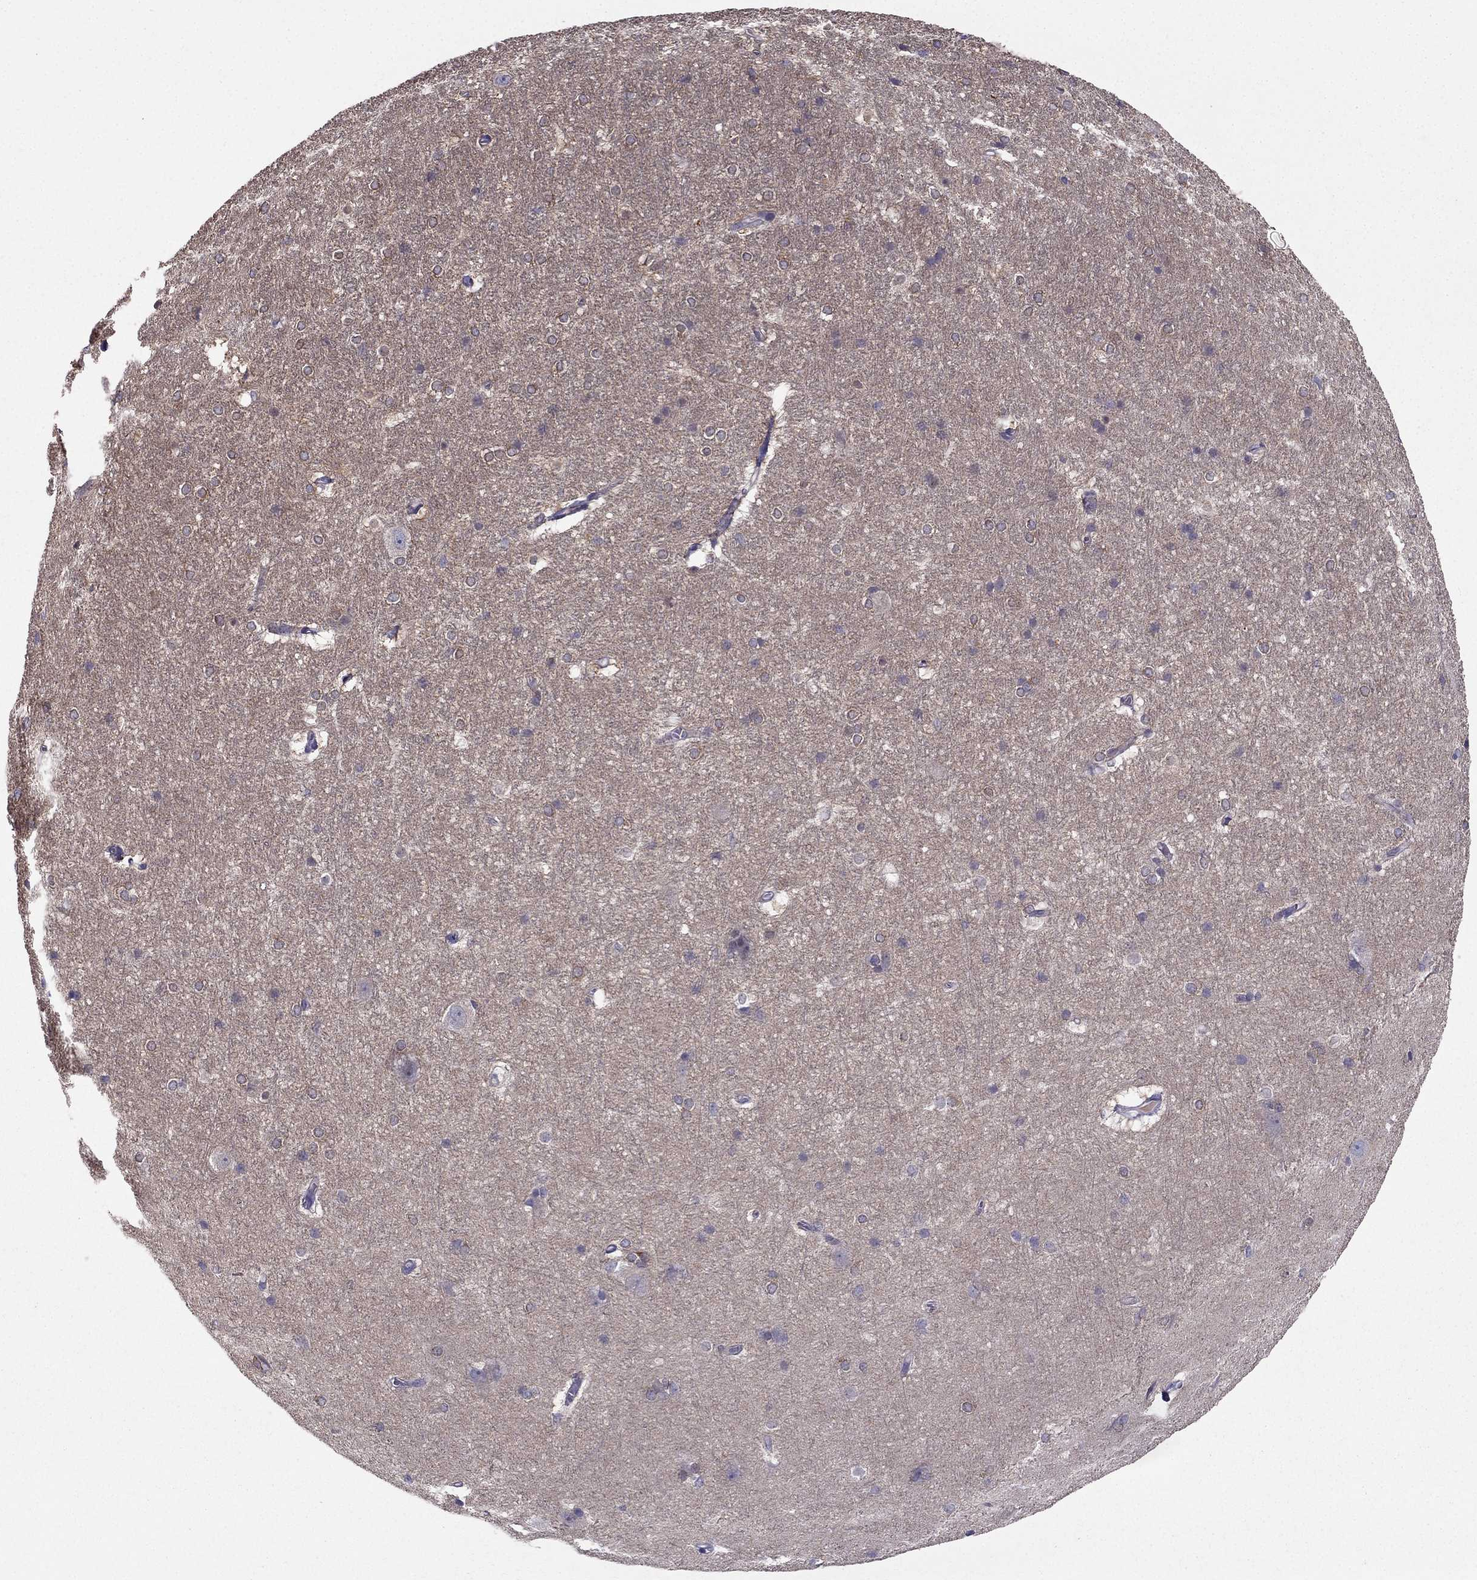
{"staining": {"intensity": "weak", "quantity": "25%-75%", "location": "cytoplasmic/membranous,nuclear"}, "tissue": "hippocampus", "cell_type": "Glial cells", "image_type": "normal", "snomed": [{"axis": "morphology", "description": "Normal tissue, NOS"}, {"axis": "topography", "description": "Cerebral cortex"}, {"axis": "topography", "description": "Hippocampus"}], "caption": "Immunohistochemistry (IHC) (DAB (3,3'-diaminobenzidine)) staining of benign human hippocampus reveals weak cytoplasmic/membranous,nuclear protein staining in approximately 25%-75% of glial cells. (DAB (3,3'-diaminobenzidine) IHC, brown staining for protein, blue staining for nuclei).", "gene": "SYT5", "patient": {"sex": "female", "age": 19}}